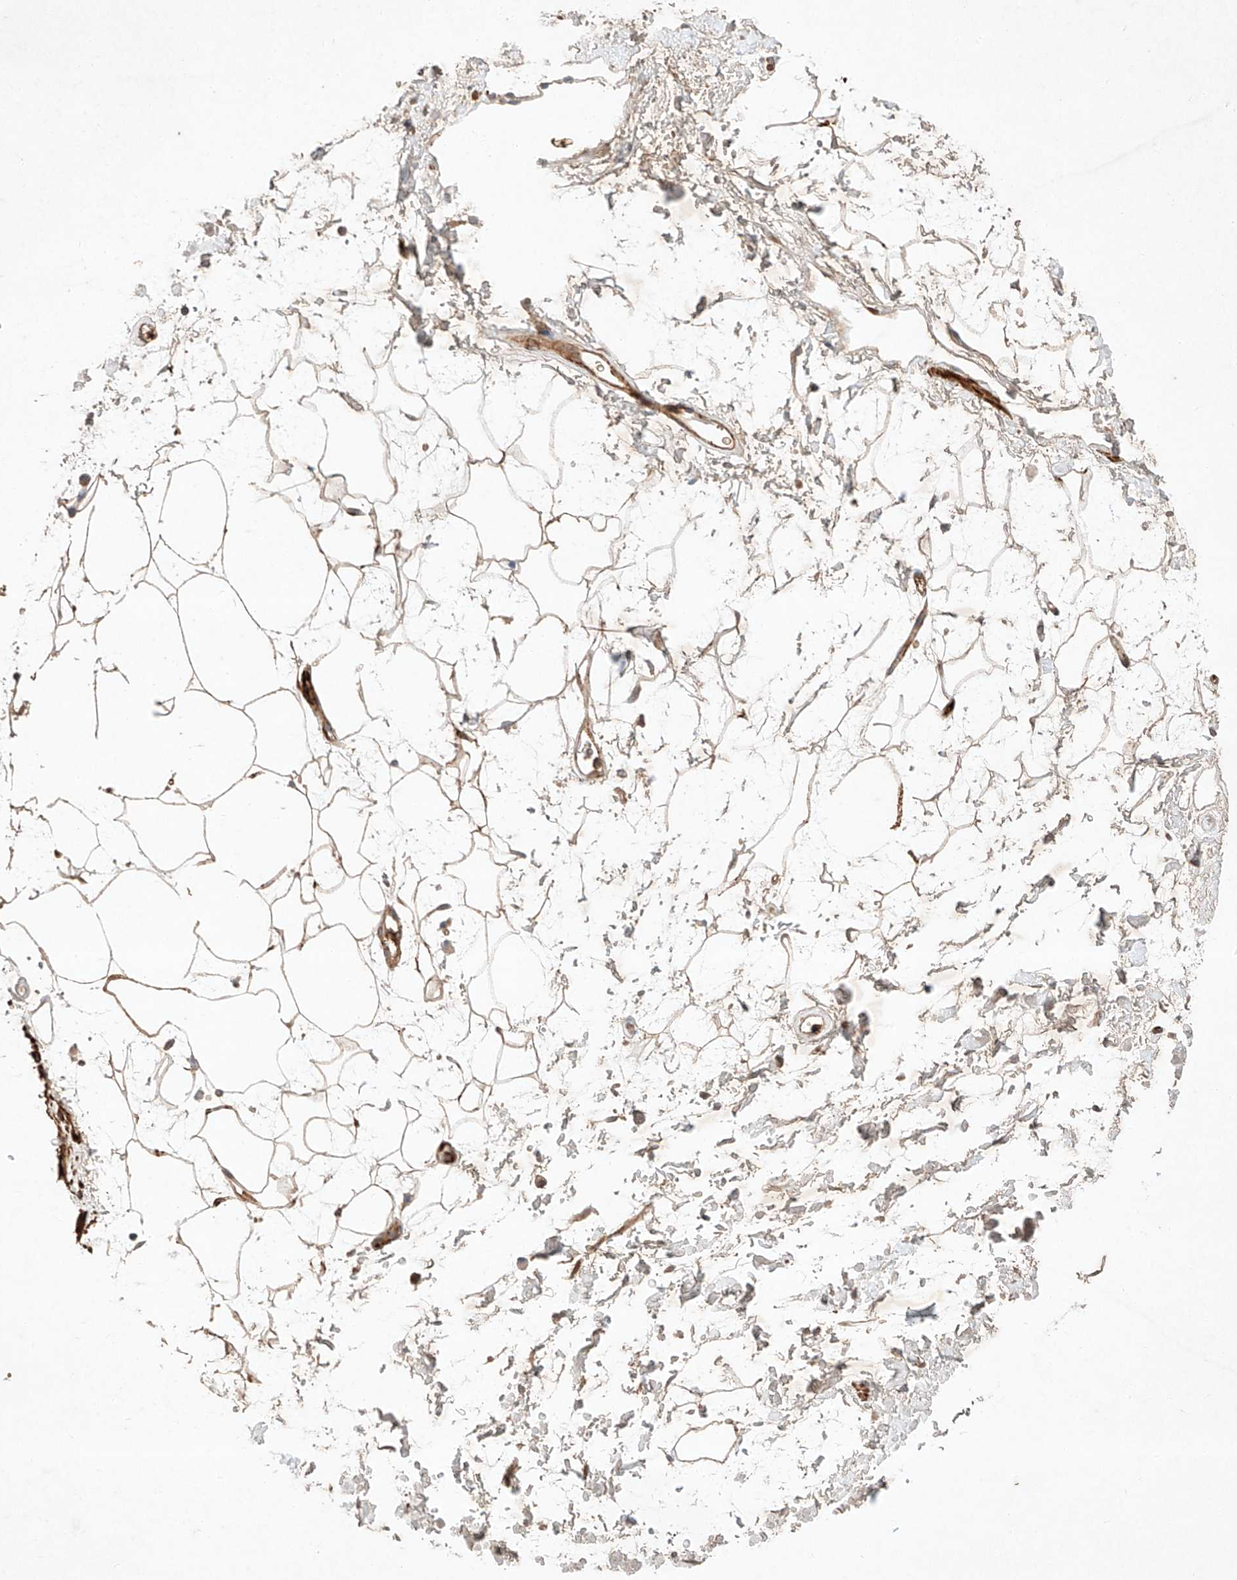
{"staining": {"intensity": "moderate", "quantity": ">75%", "location": "cytoplasmic/membranous"}, "tissue": "adipose tissue", "cell_type": "Adipocytes", "image_type": "normal", "snomed": [{"axis": "morphology", "description": "Normal tissue, NOS"}, {"axis": "topography", "description": "Soft tissue"}], "caption": "This photomicrograph demonstrates unremarkable adipose tissue stained with immunohistochemistry (IHC) to label a protein in brown. The cytoplasmic/membranous of adipocytes show moderate positivity for the protein. Nuclei are counter-stained blue.", "gene": "ARHGAP33", "patient": {"sex": "male", "age": 72}}